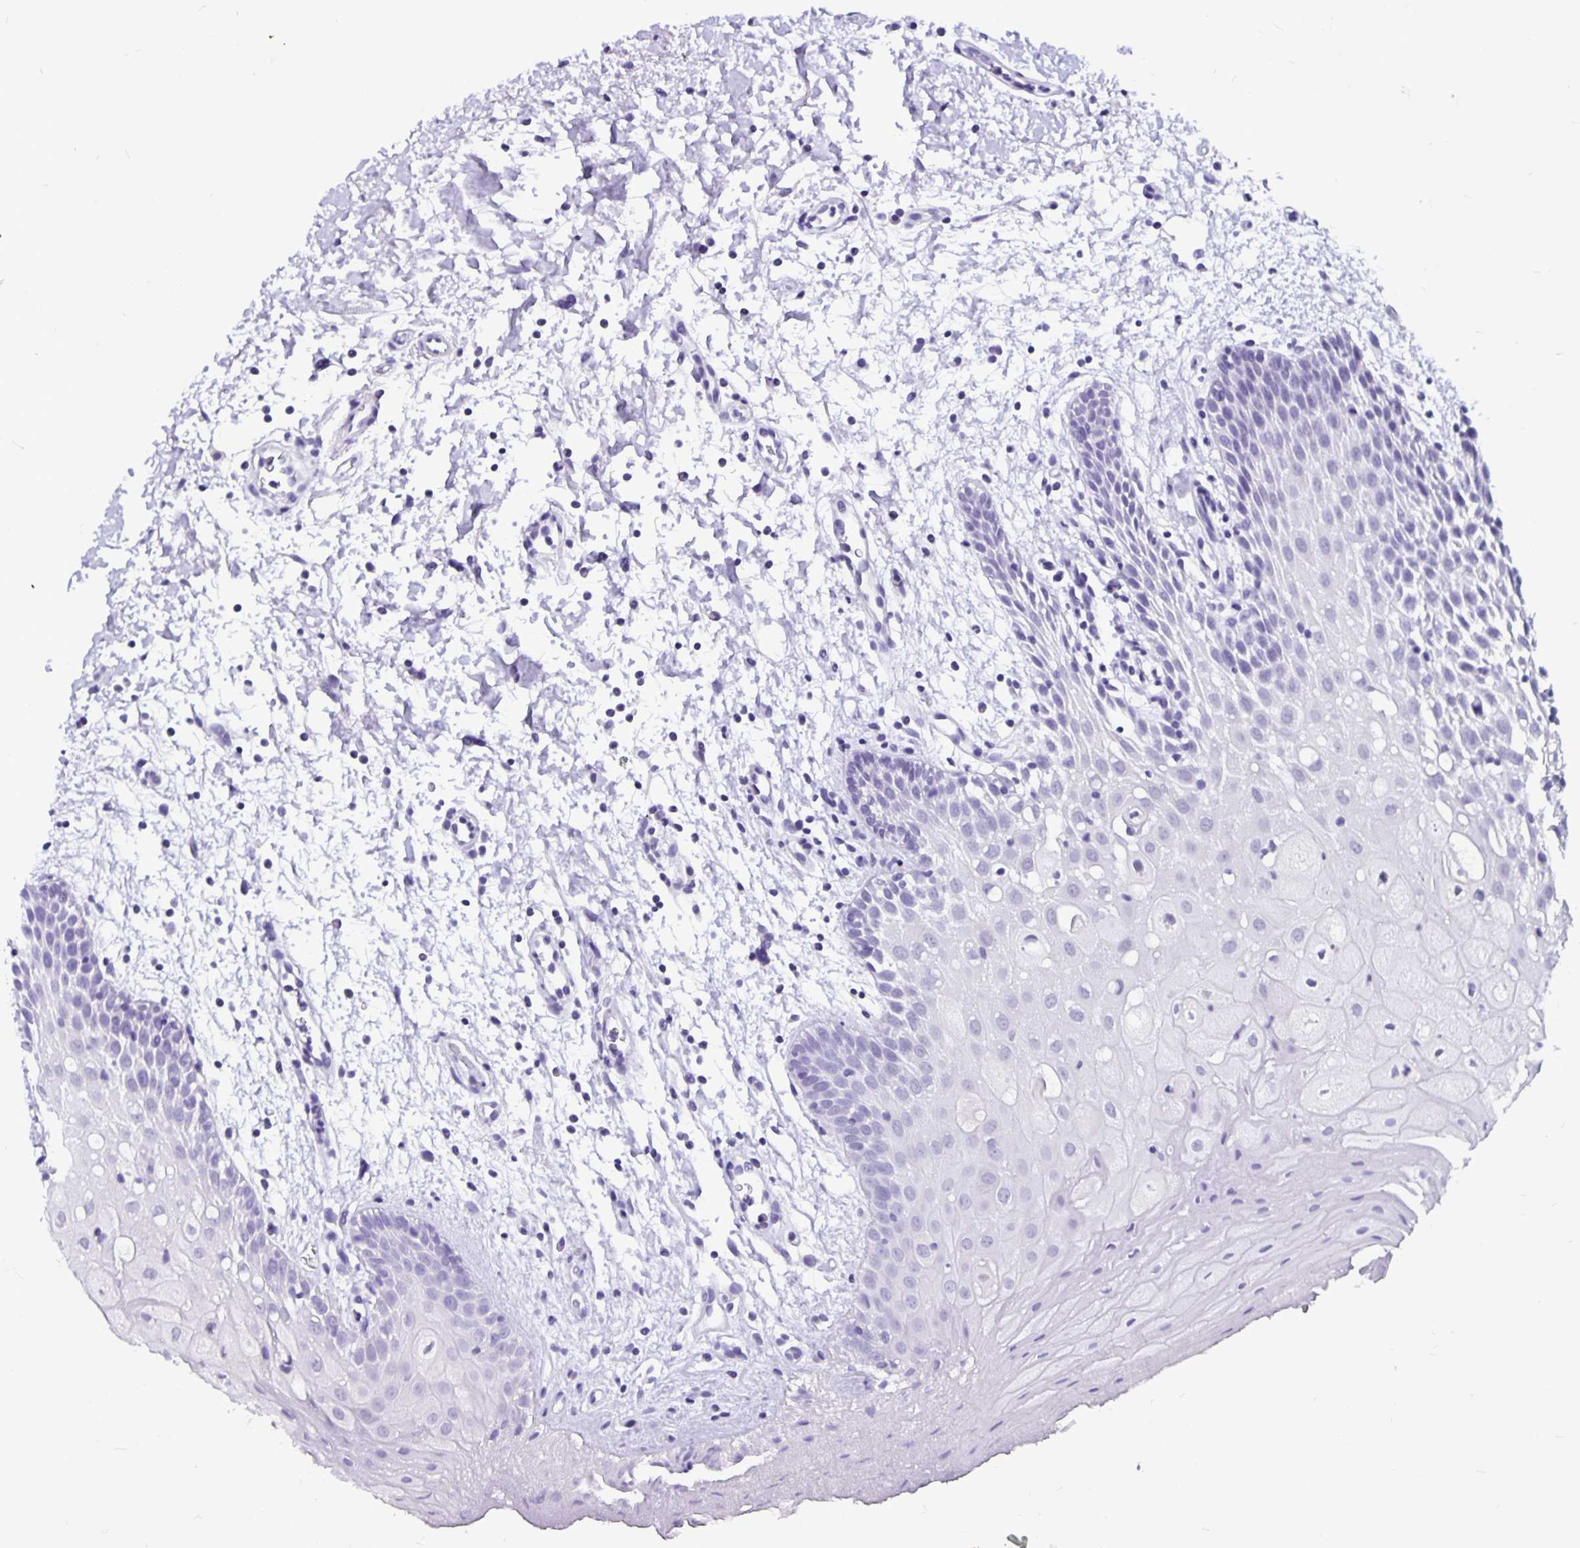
{"staining": {"intensity": "negative", "quantity": "none", "location": "none"}, "tissue": "oral mucosa", "cell_type": "Squamous epithelial cells", "image_type": "normal", "snomed": [{"axis": "morphology", "description": "Normal tissue, NOS"}, {"axis": "morphology", "description": "Squamous cell carcinoma, NOS"}, {"axis": "topography", "description": "Oral tissue"}, {"axis": "topography", "description": "Tounge, NOS"}, {"axis": "topography", "description": "Head-Neck"}], "caption": "This is a histopathology image of immunohistochemistry staining of benign oral mucosa, which shows no positivity in squamous epithelial cells. The staining is performed using DAB brown chromogen with nuclei counter-stained in using hematoxylin.", "gene": "ODF3B", "patient": {"sex": "male", "age": 62}}